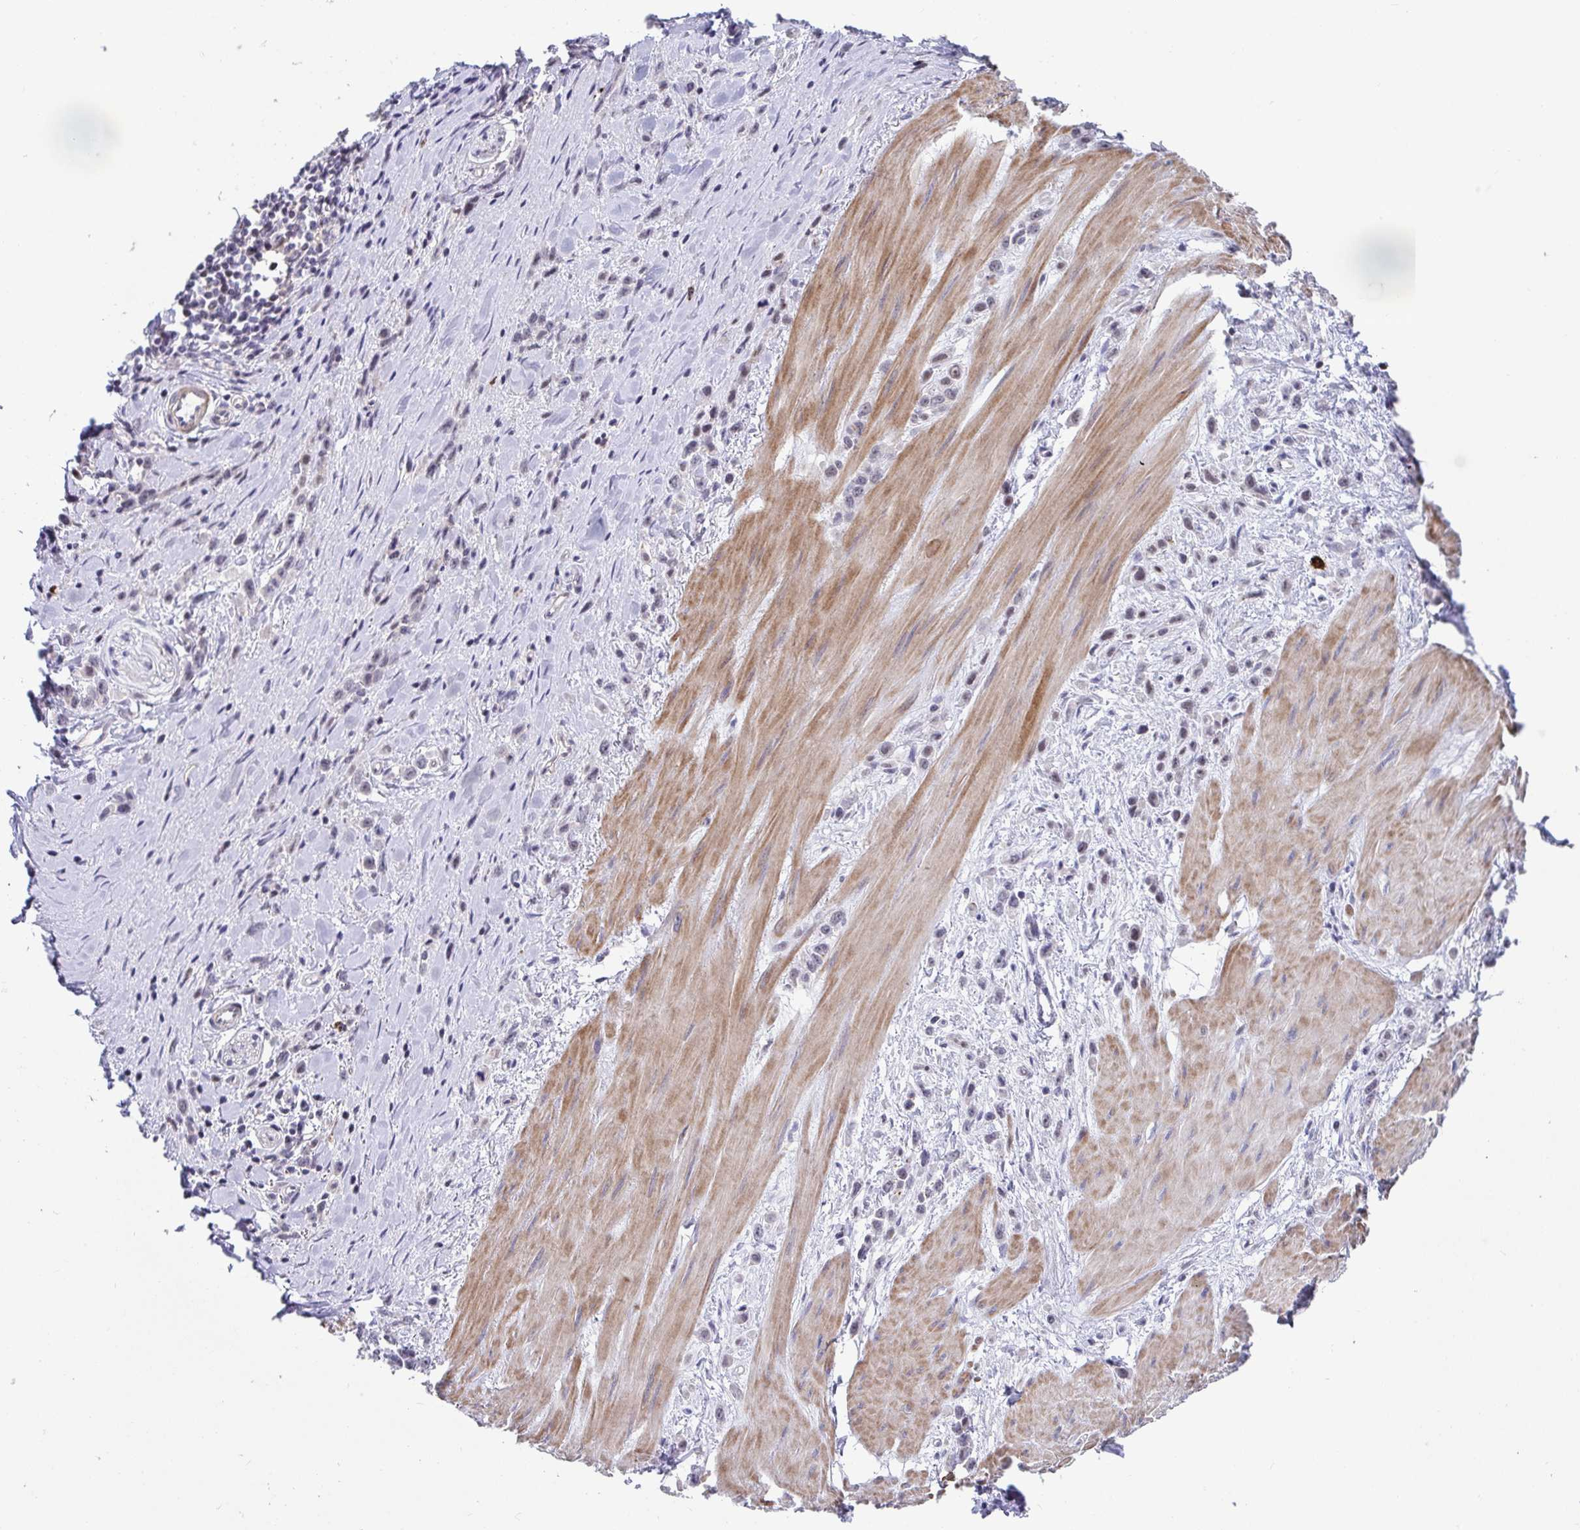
{"staining": {"intensity": "negative", "quantity": "none", "location": "none"}, "tissue": "stomach cancer", "cell_type": "Tumor cells", "image_type": "cancer", "snomed": [{"axis": "morphology", "description": "Adenocarcinoma, NOS"}, {"axis": "topography", "description": "Stomach"}], "caption": "Human stomach cancer stained for a protein using immunohistochemistry demonstrates no positivity in tumor cells.", "gene": "WDR72", "patient": {"sex": "male", "age": 47}}